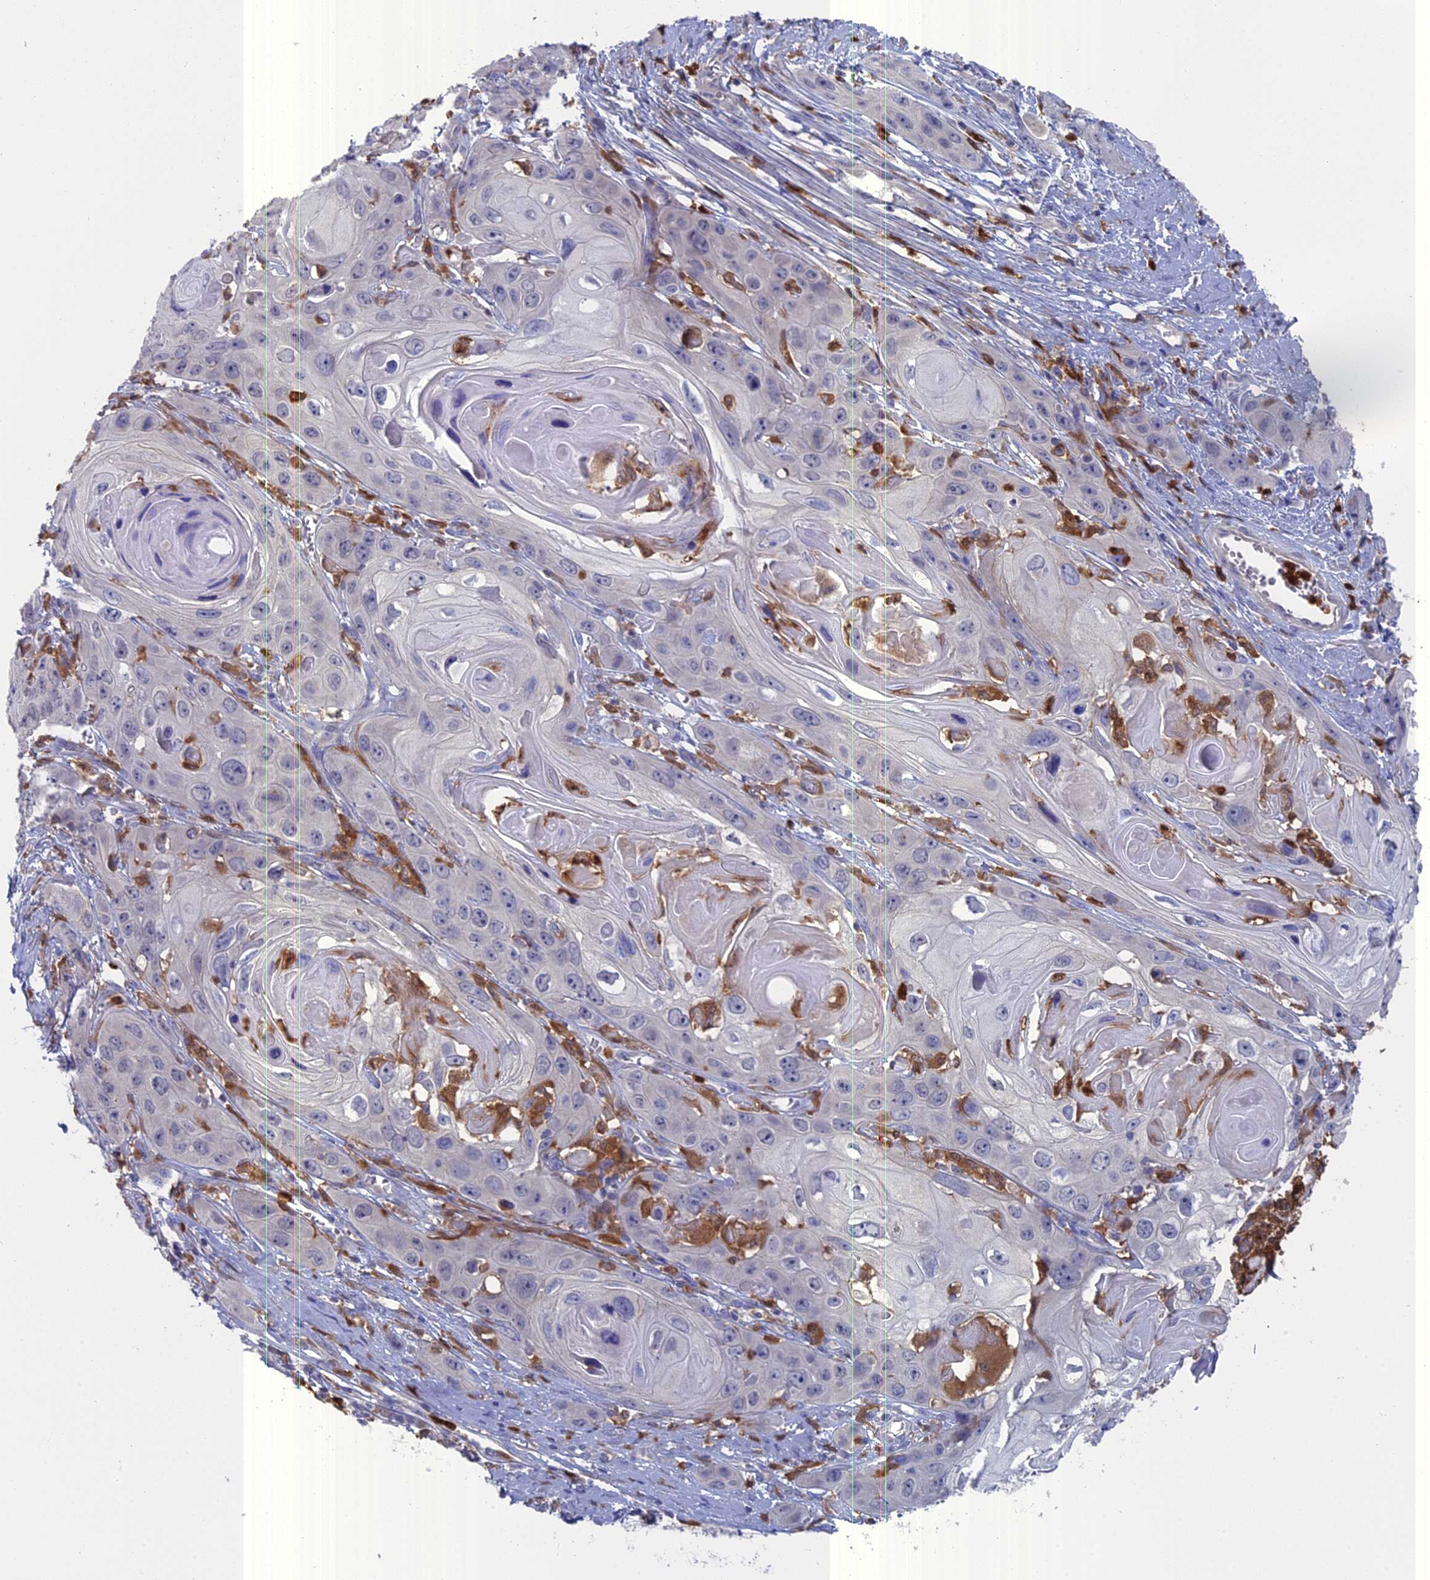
{"staining": {"intensity": "negative", "quantity": "none", "location": "none"}, "tissue": "skin cancer", "cell_type": "Tumor cells", "image_type": "cancer", "snomed": [{"axis": "morphology", "description": "Squamous cell carcinoma, NOS"}, {"axis": "topography", "description": "Skin"}], "caption": "A high-resolution photomicrograph shows immunohistochemistry (IHC) staining of skin cancer, which shows no significant expression in tumor cells. (DAB immunohistochemistry (IHC) visualized using brightfield microscopy, high magnification).", "gene": "NCF4", "patient": {"sex": "male", "age": 55}}